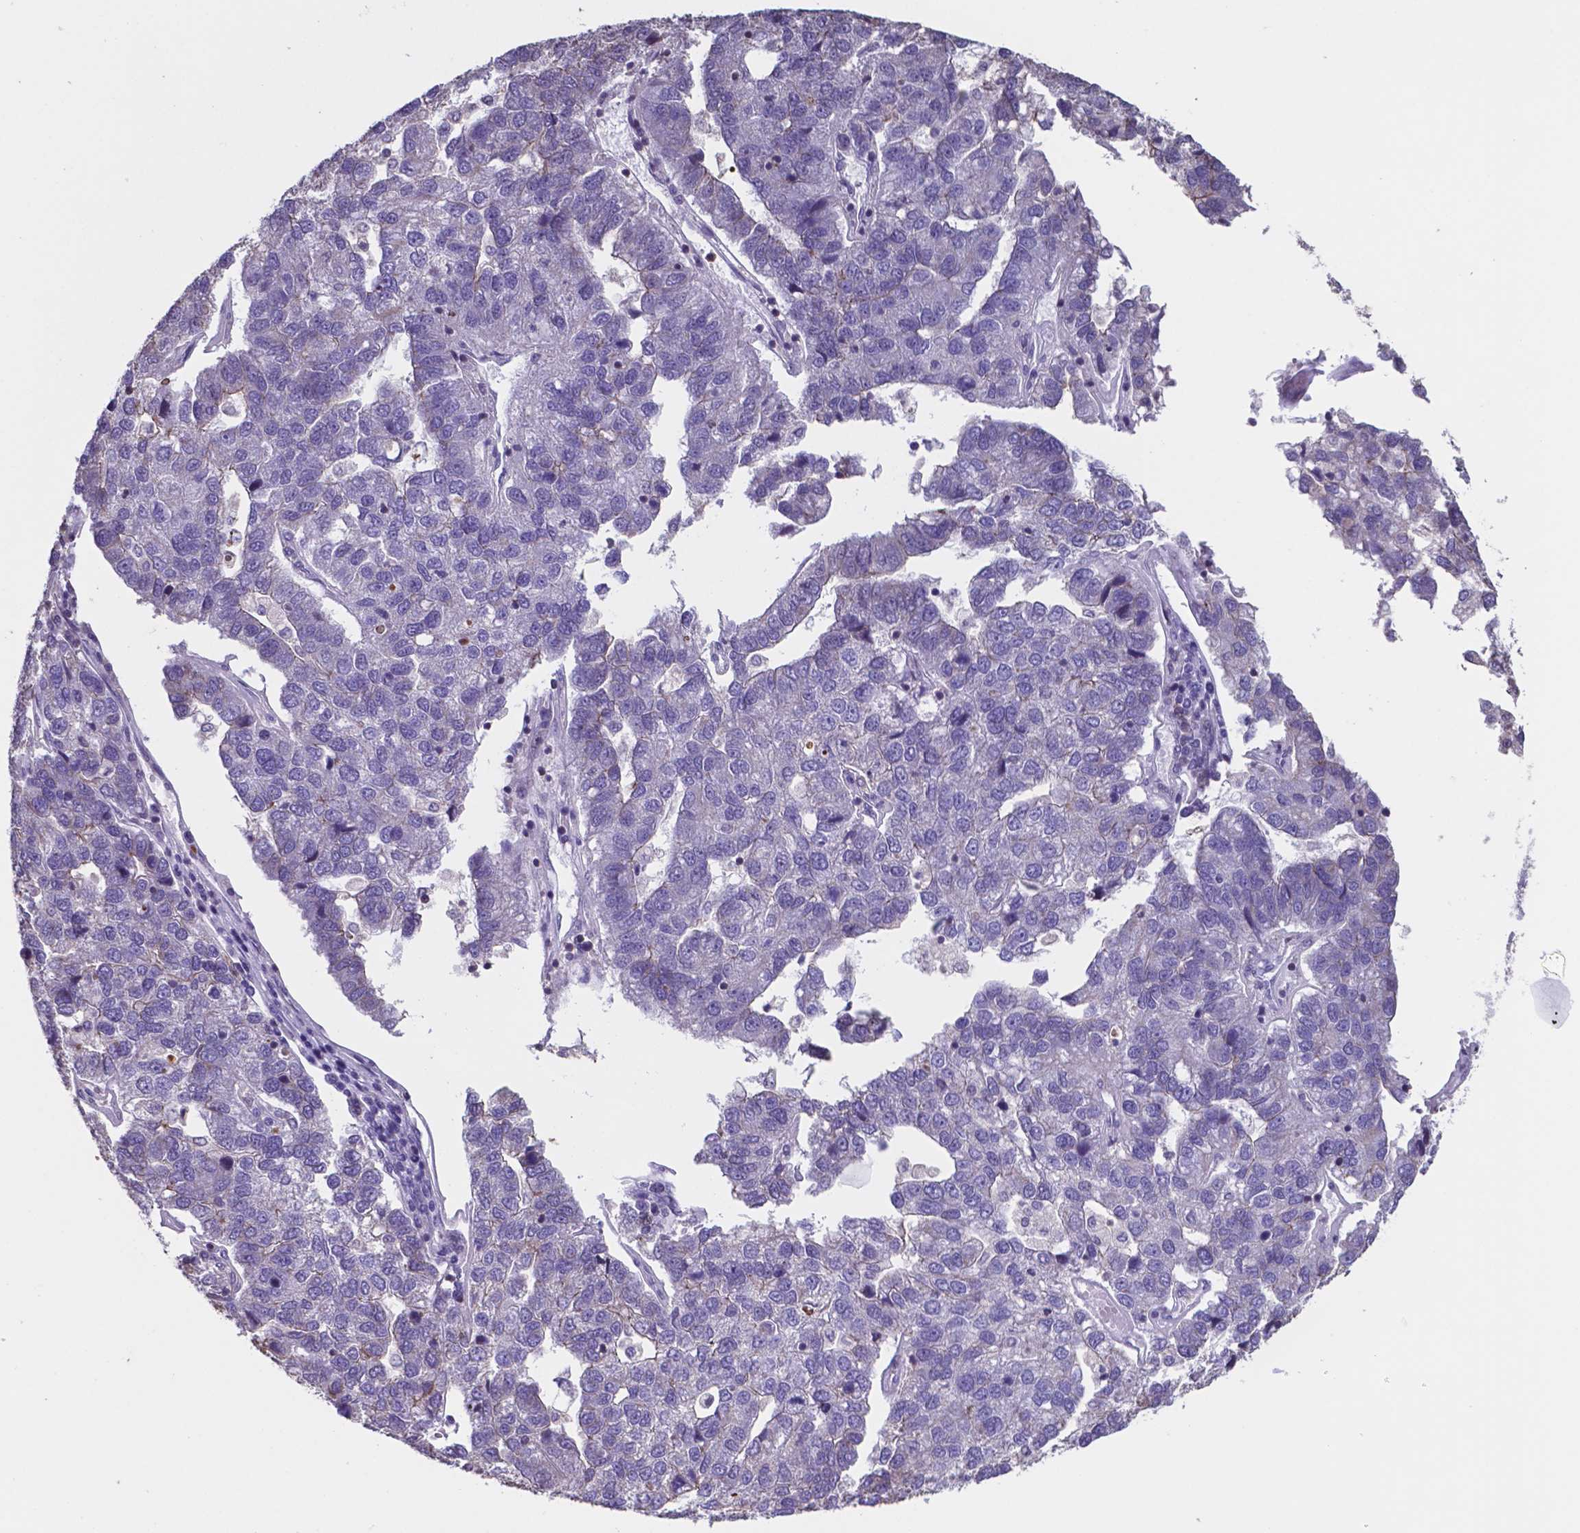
{"staining": {"intensity": "weak", "quantity": "<25%", "location": "cytoplasmic/membranous"}, "tissue": "pancreatic cancer", "cell_type": "Tumor cells", "image_type": "cancer", "snomed": [{"axis": "morphology", "description": "Adenocarcinoma, NOS"}, {"axis": "topography", "description": "Pancreas"}], "caption": "High magnification brightfield microscopy of pancreatic cancer (adenocarcinoma) stained with DAB (brown) and counterstained with hematoxylin (blue): tumor cells show no significant positivity.", "gene": "MLC1", "patient": {"sex": "female", "age": 61}}